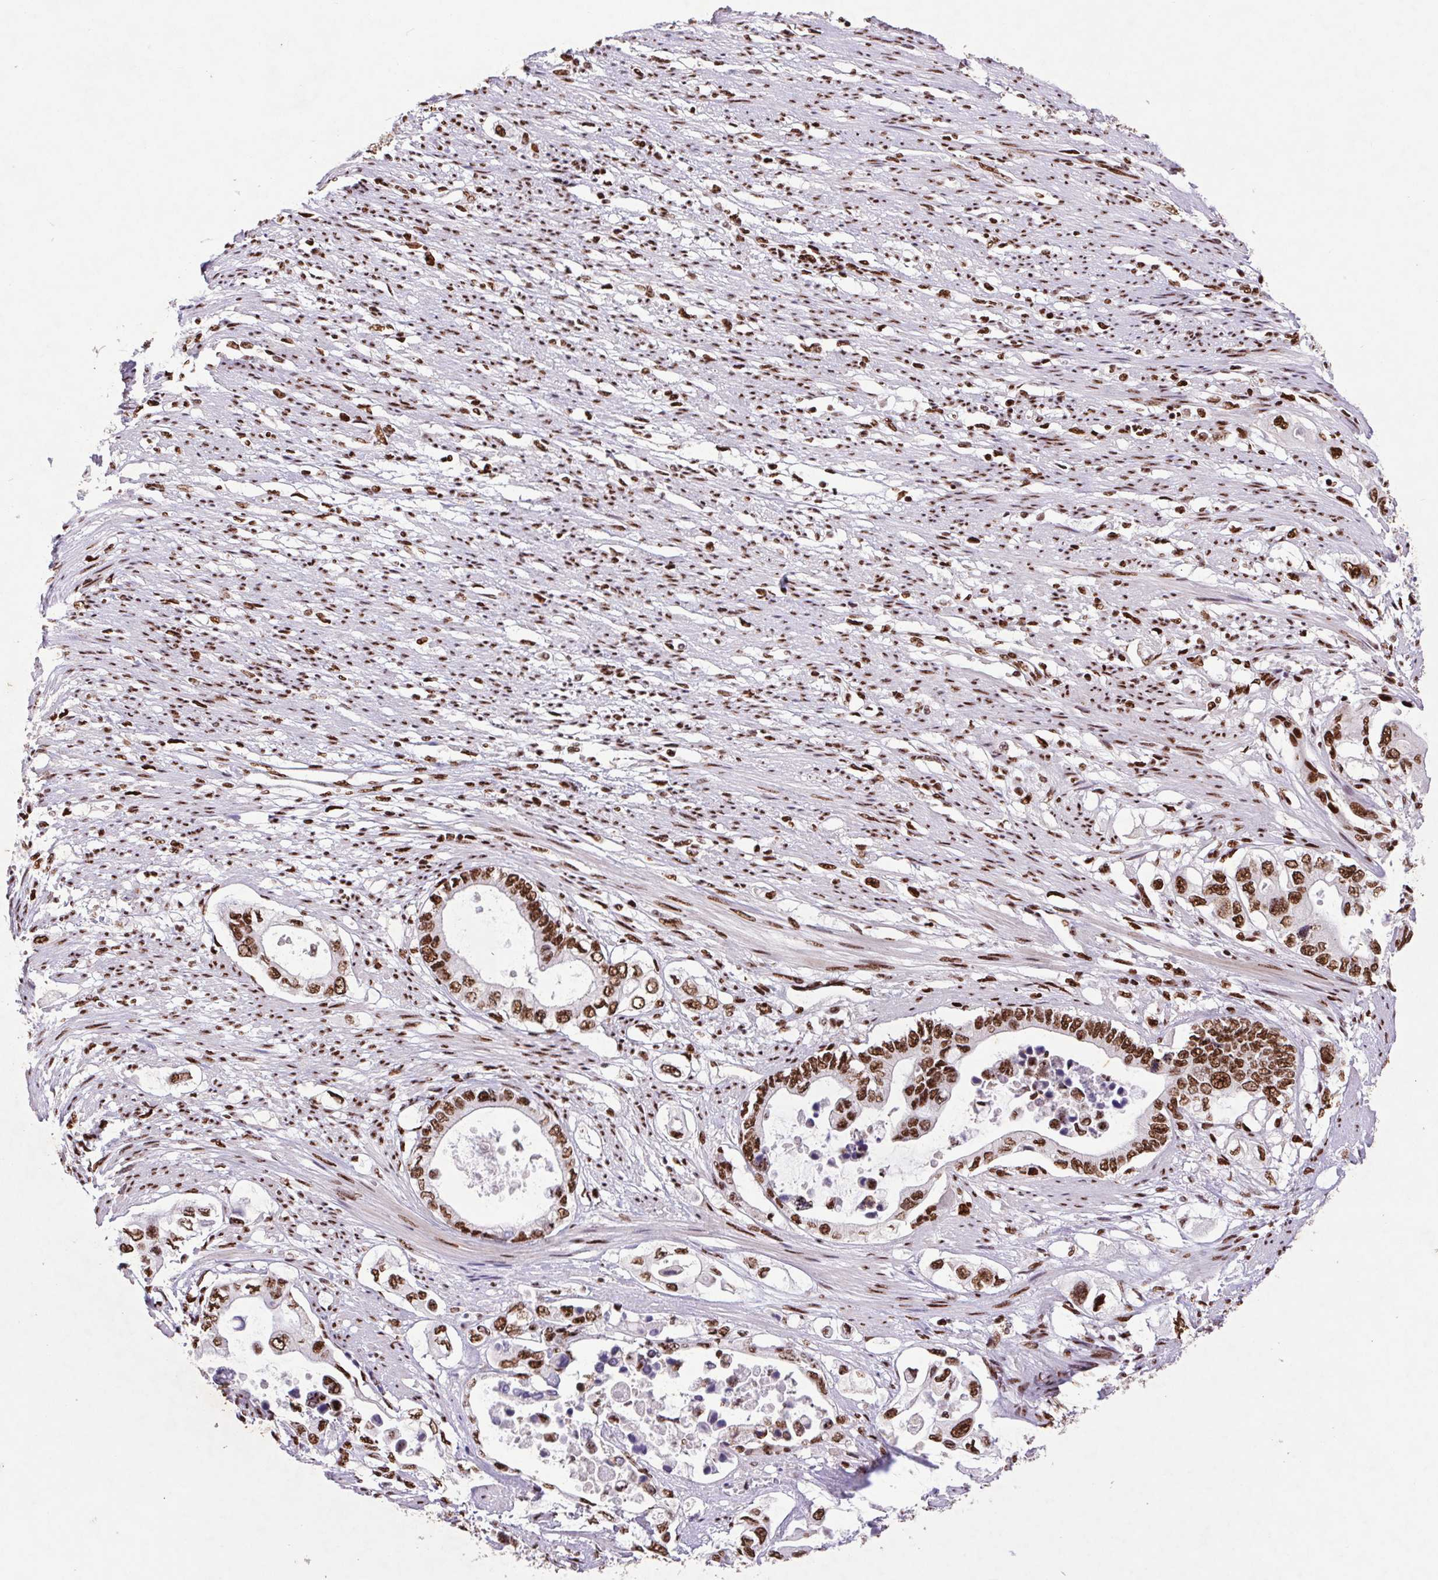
{"staining": {"intensity": "strong", "quantity": ">75%", "location": "nuclear"}, "tissue": "pancreatic cancer", "cell_type": "Tumor cells", "image_type": "cancer", "snomed": [{"axis": "morphology", "description": "Adenocarcinoma, NOS"}, {"axis": "topography", "description": "Pancreas"}], "caption": "High-magnification brightfield microscopy of pancreatic cancer (adenocarcinoma) stained with DAB (brown) and counterstained with hematoxylin (blue). tumor cells exhibit strong nuclear expression is seen in about>75% of cells.", "gene": "LDLRAD4", "patient": {"sex": "female", "age": 63}}